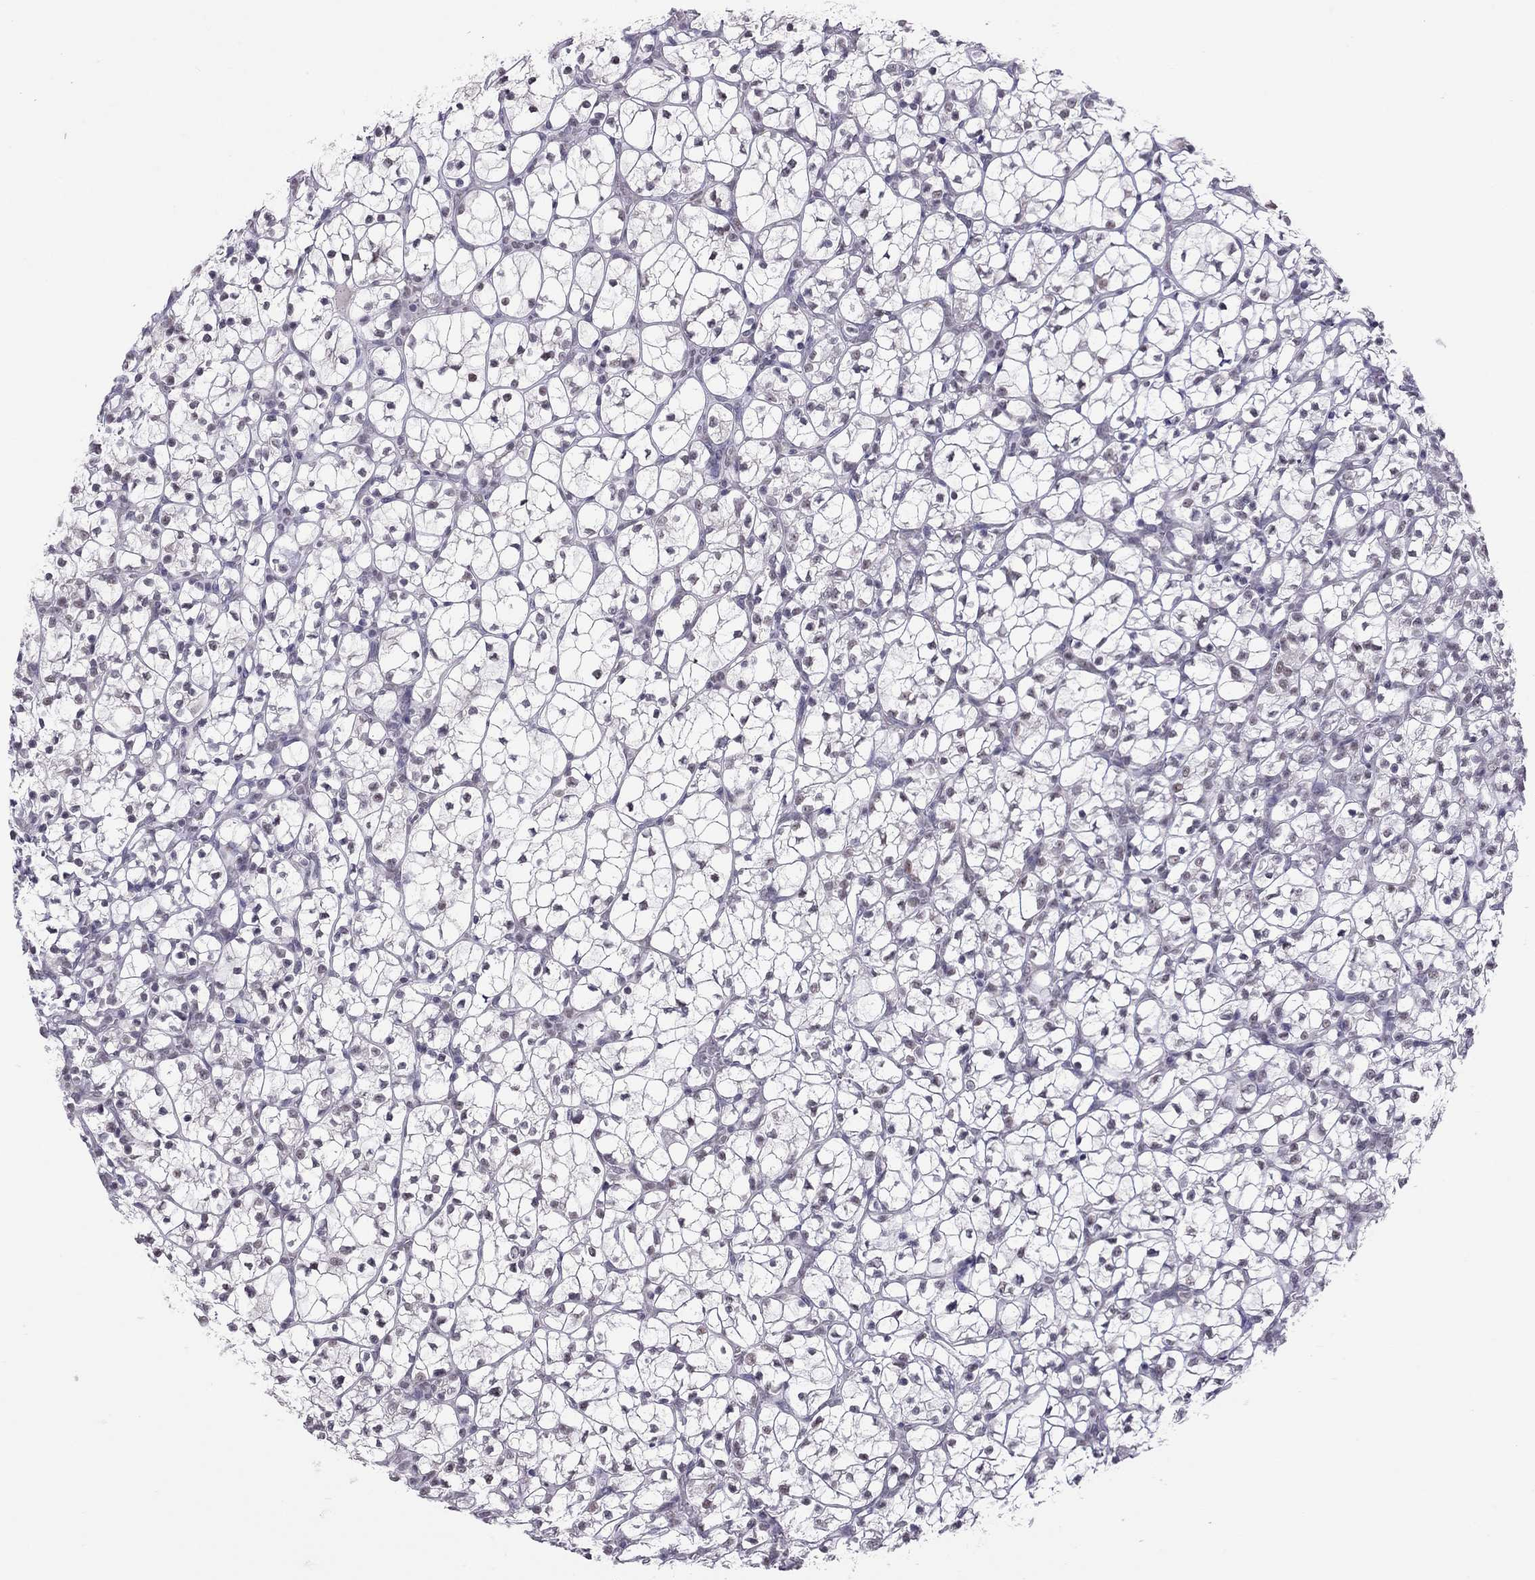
{"staining": {"intensity": "negative", "quantity": "none", "location": "none"}, "tissue": "renal cancer", "cell_type": "Tumor cells", "image_type": "cancer", "snomed": [{"axis": "morphology", "description": "Adenocarcinoma, NOS"}, {"axis": "topography", "description": "Kidney"}], "caption": "Human renal cancer (adenocarcinoma) stained for a protein using immunohistochemistry displays no expression in tumor cells.", "gene": "PPP1R3A", "patient": {"sex": "female", "age": 89}}